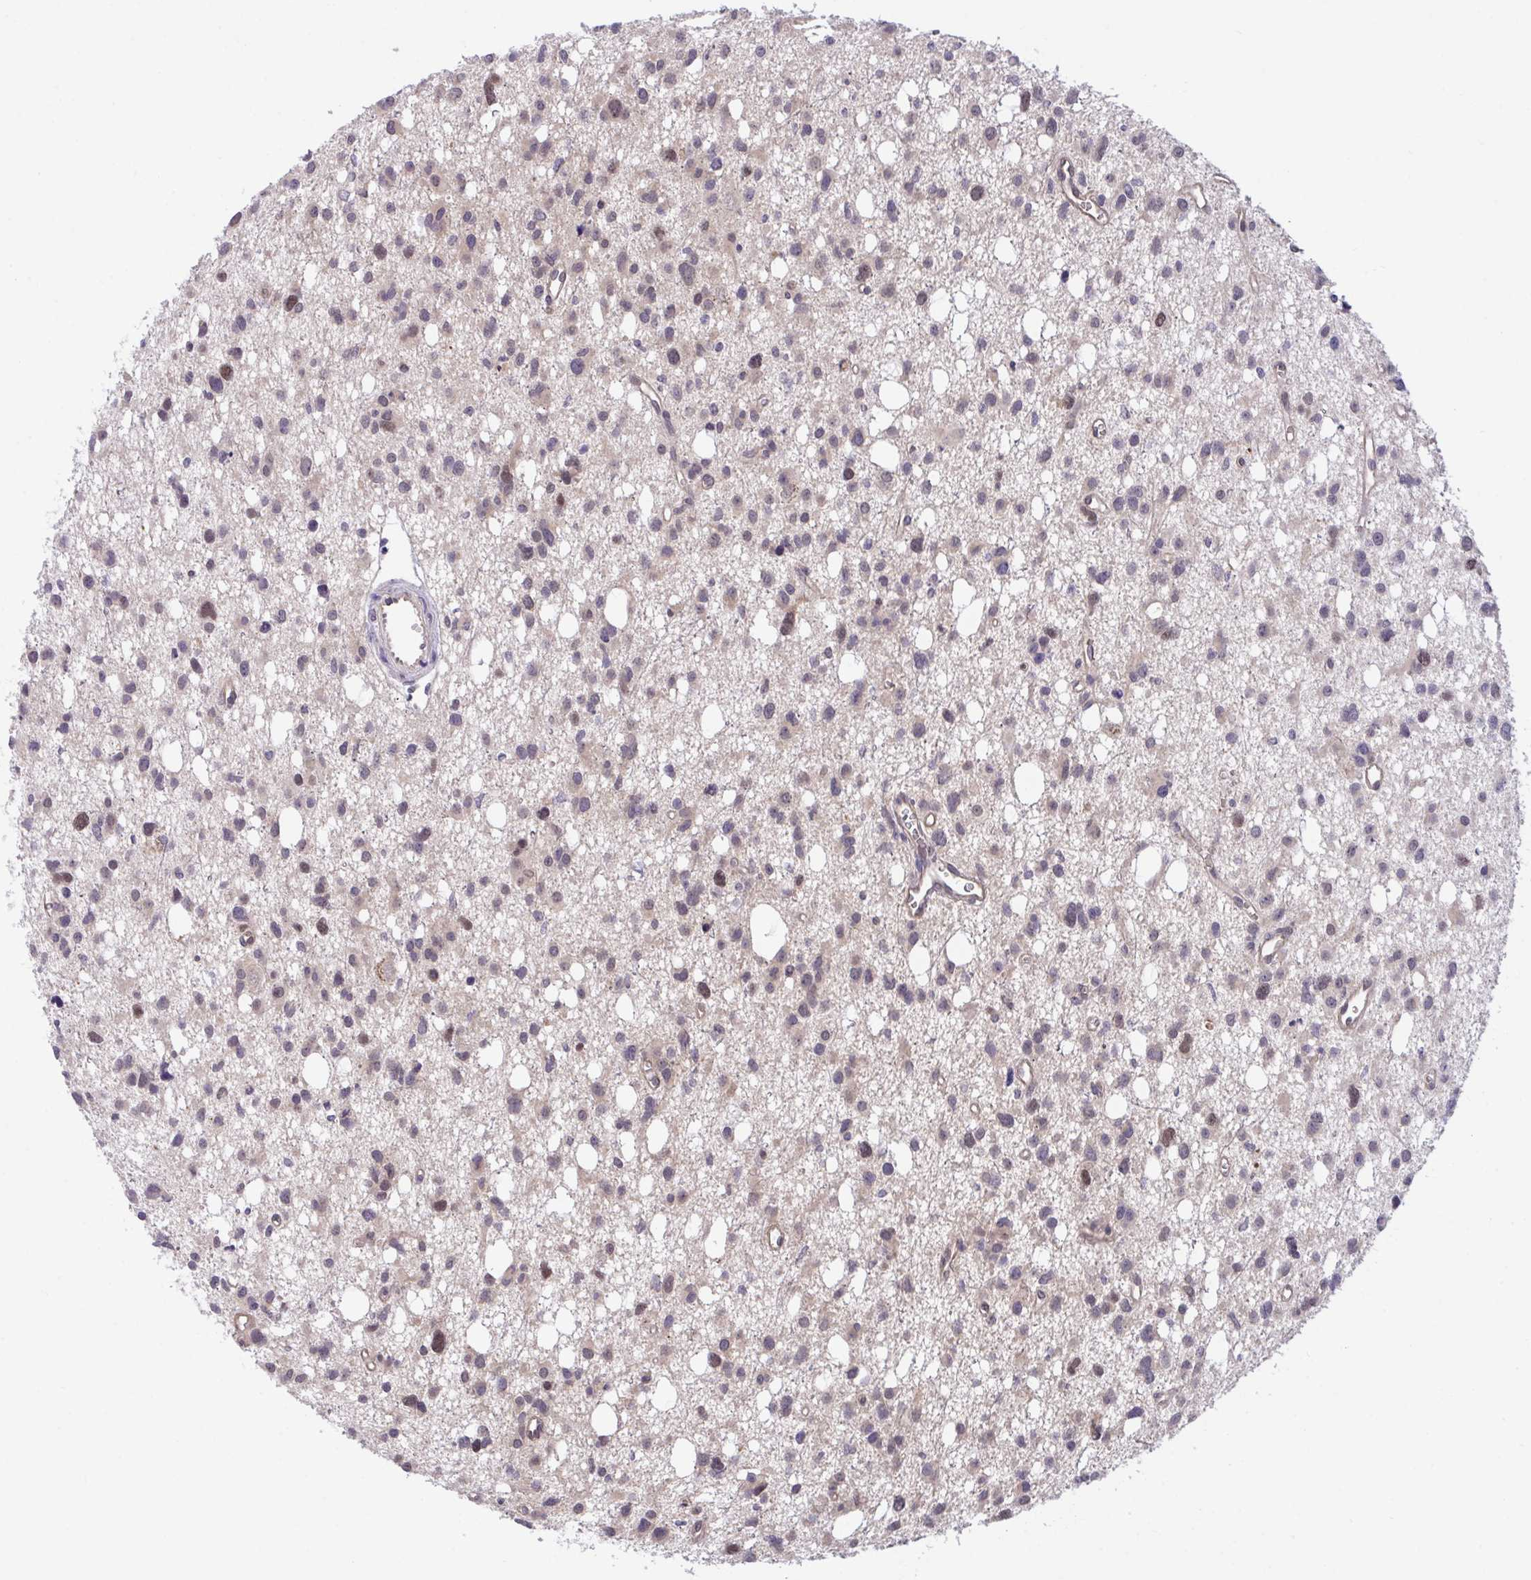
{"staining": {"intensity": "weak", "quantity": "<25%", "location": "nuclear"}, "tissue": "glioma", "cell_type": "Tumor cells", "image_type": "cancer", "snomed": [{"axis": "morphology", "description": "Glioma, malignant, High grade"}, {"axis": "topography", "description": "Brain"}], "caption": "Tumor cells are negative for protein expression in human malignant high-grade glioma. (Immunohistochemistry, brightfield microscopy, high magnification).", "gene": "ZNF444", "patient": {"sex": "male", "age": 23}}